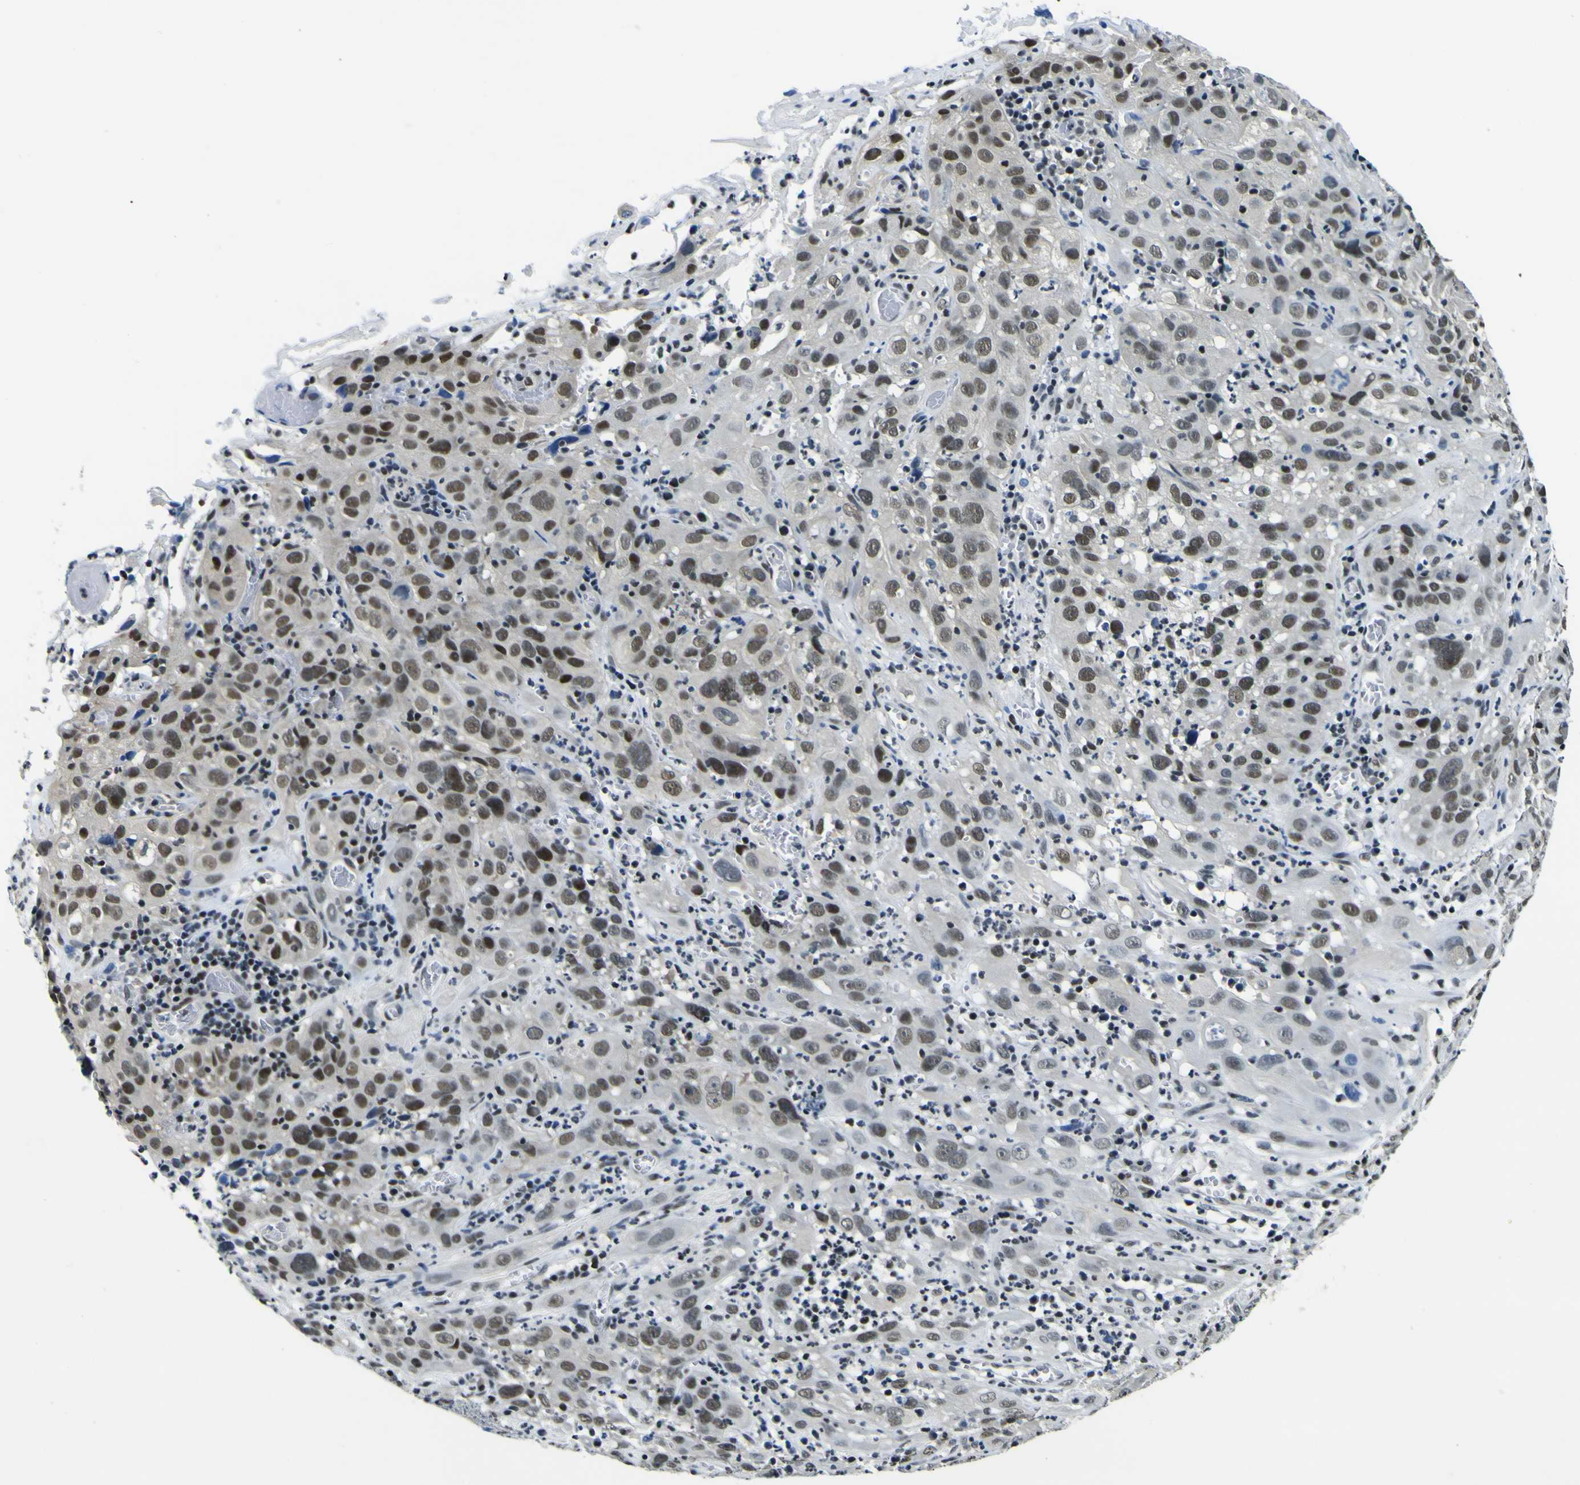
{"staining": {"intensity": "strong", "quantity": "25%-75%", "location": "nuclear"}, "tissue": "cervical cancer", "cell_type": "Tumor cells", "image_type": "cancer", "snomed": [{"axis": "morphology", "description": "Squamous cell carcinoma, NOS"}, {"axis": "topography", "description": "Cervix"}], "caption": "Protein staining by IHC shows strong nuclear positivity in about 25%-75% of tumor cells in cervical squamous cell carcinoma.", "gene": "SP1", "patient": {"sex": "female", "age": 32}}